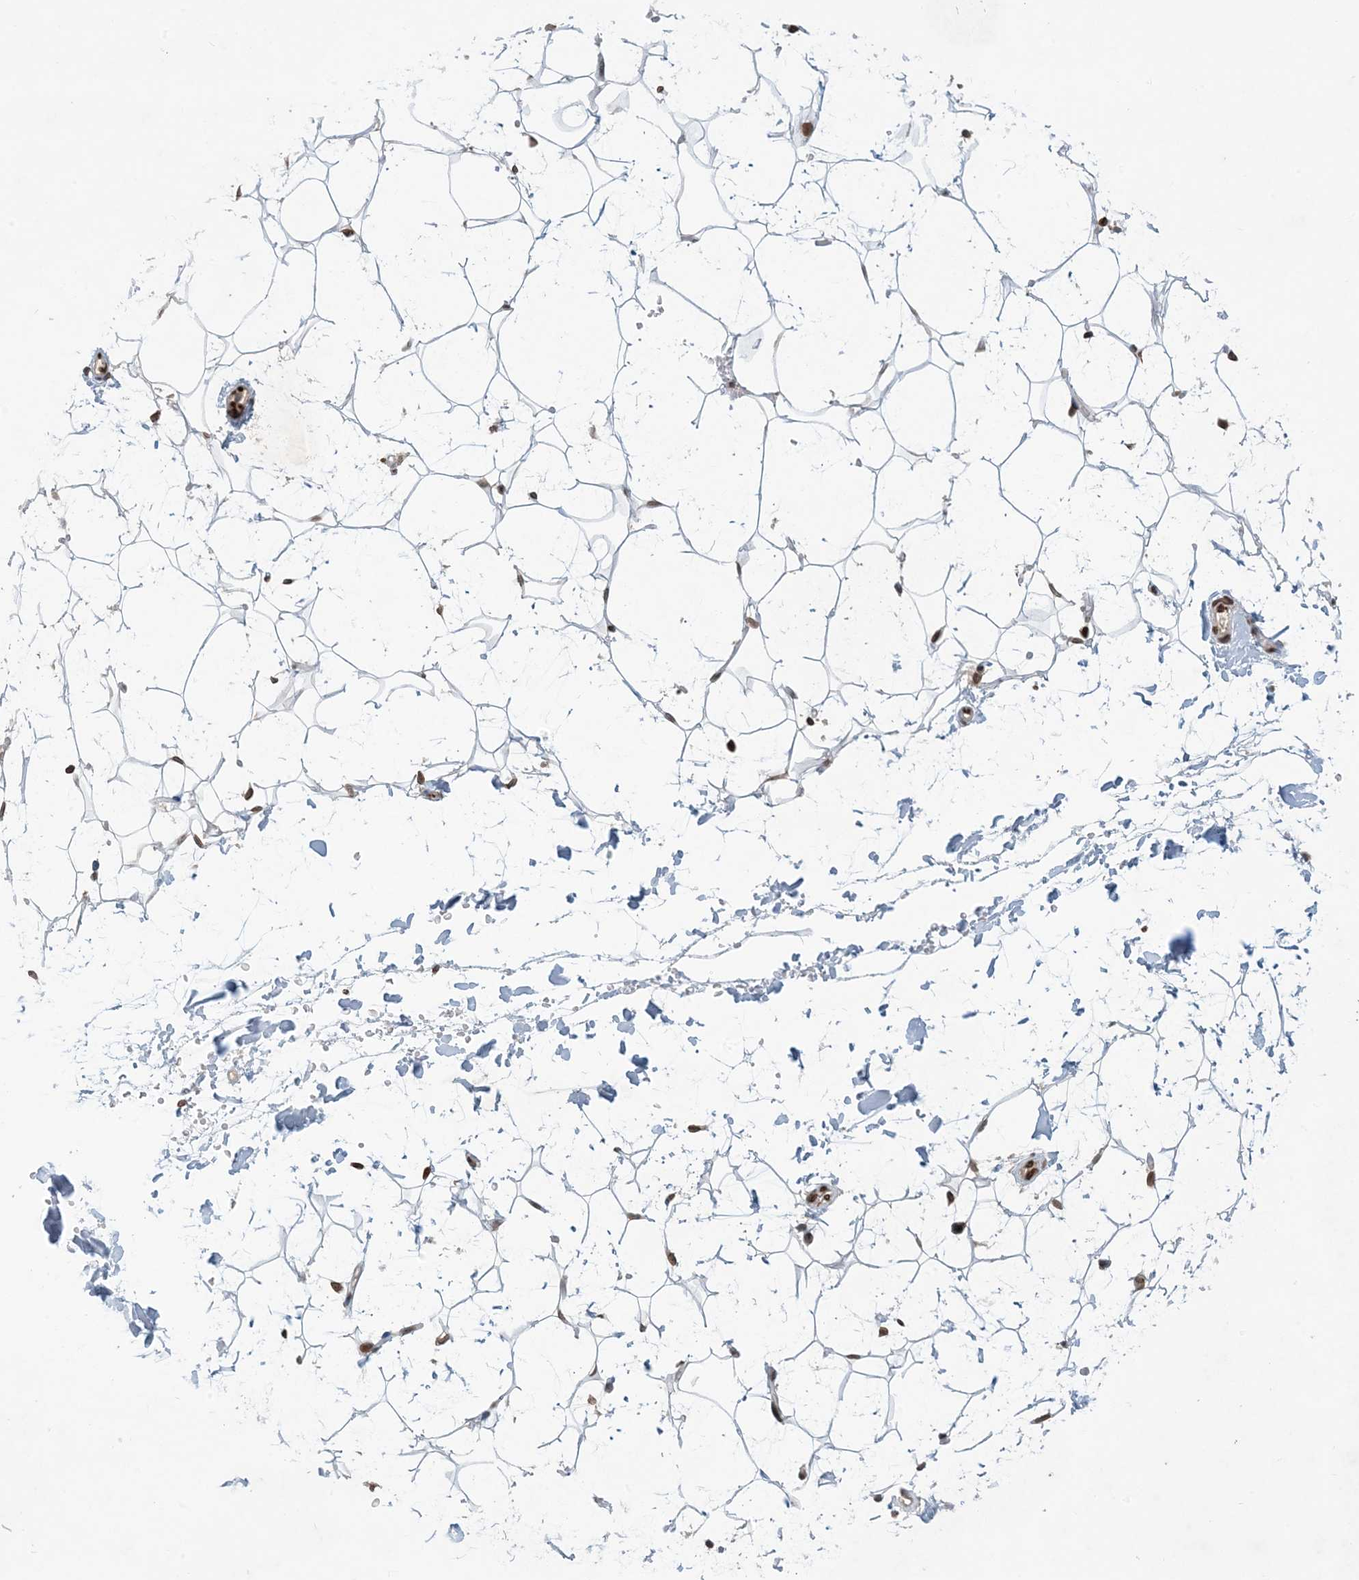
{"staining": {"intensity": "strong", "quantity": ">75%", "location": "nuclear"}, "tissue": "adipose tissue", "cell_type": "Adipocytes", "image_type": "normal", "snomed": [{"axis": "morphology", "description": "Normal tissue, NOS"}, {"axis": "topography", "description": "Breast"}], "caption": "IHC histopathology image of normal human adipose tissue stained for a protein (brown), which demonstrates high levels of strong nuclear expression in approximately >75% of adipocytes.", "gene": "SLC35A2", "patient": {"sex": "female", "age": 26}}